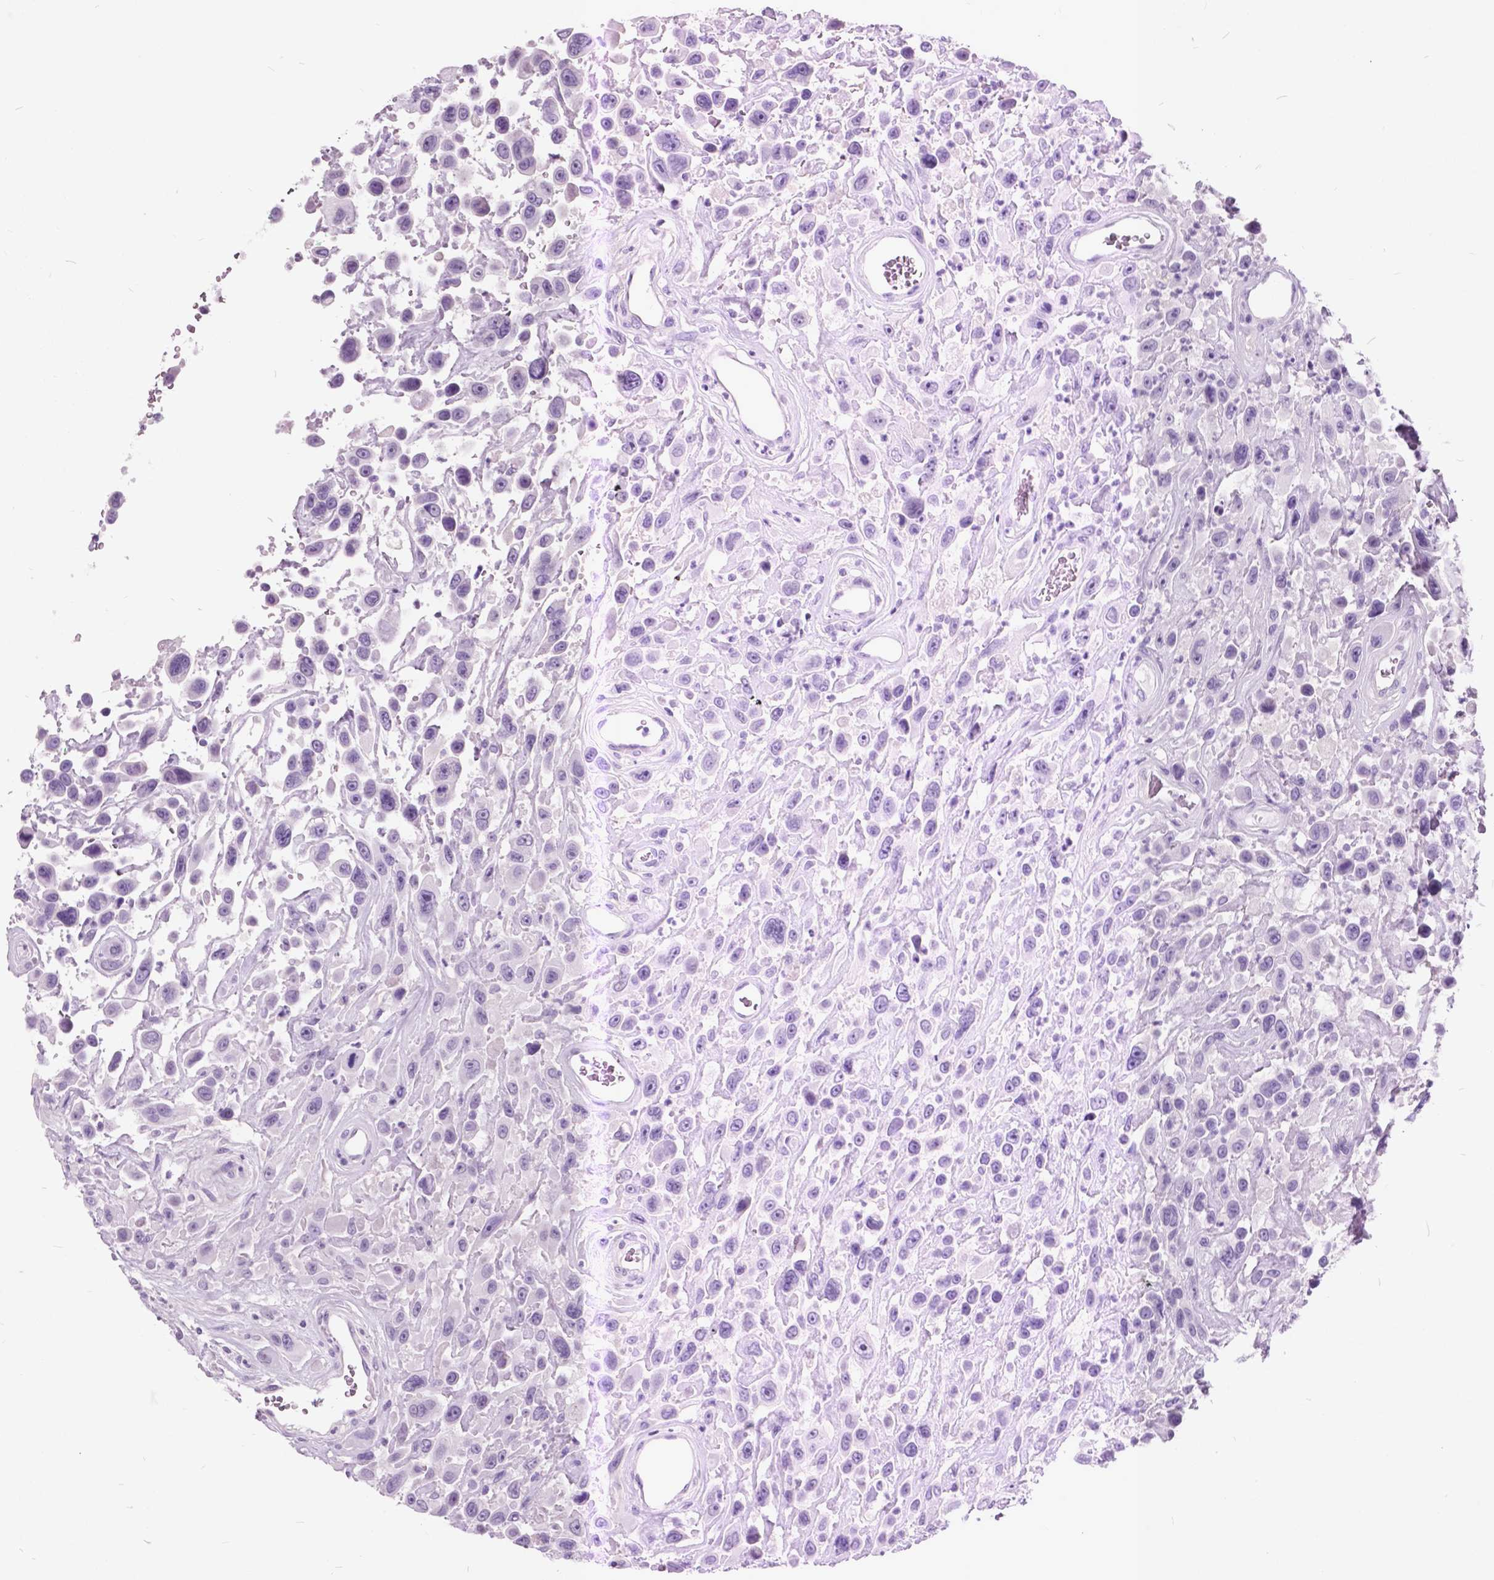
{"staining": {"intensity": "negative", "quantity": "none", "location": "none"}, "tissue": "urothelial cancer", "cell_type": "Tumor cells", "image_type": "cancer", "snomed": [{"axis": "morphology", "description": "Urothelial carcinoma, High grade"}, {"axis": "topography", "description": "Urinary bladder"}], "caption": "Immunohistochemistry photomicrograph of urothelial carcinoma (high-grade) stained for a protein (brown), which reveals no positivity in tumor cells. (DAB IHC with hematoxylin counter stain).", "gene": "GDF9", "patient": {"sex": "male", "age": 53}}